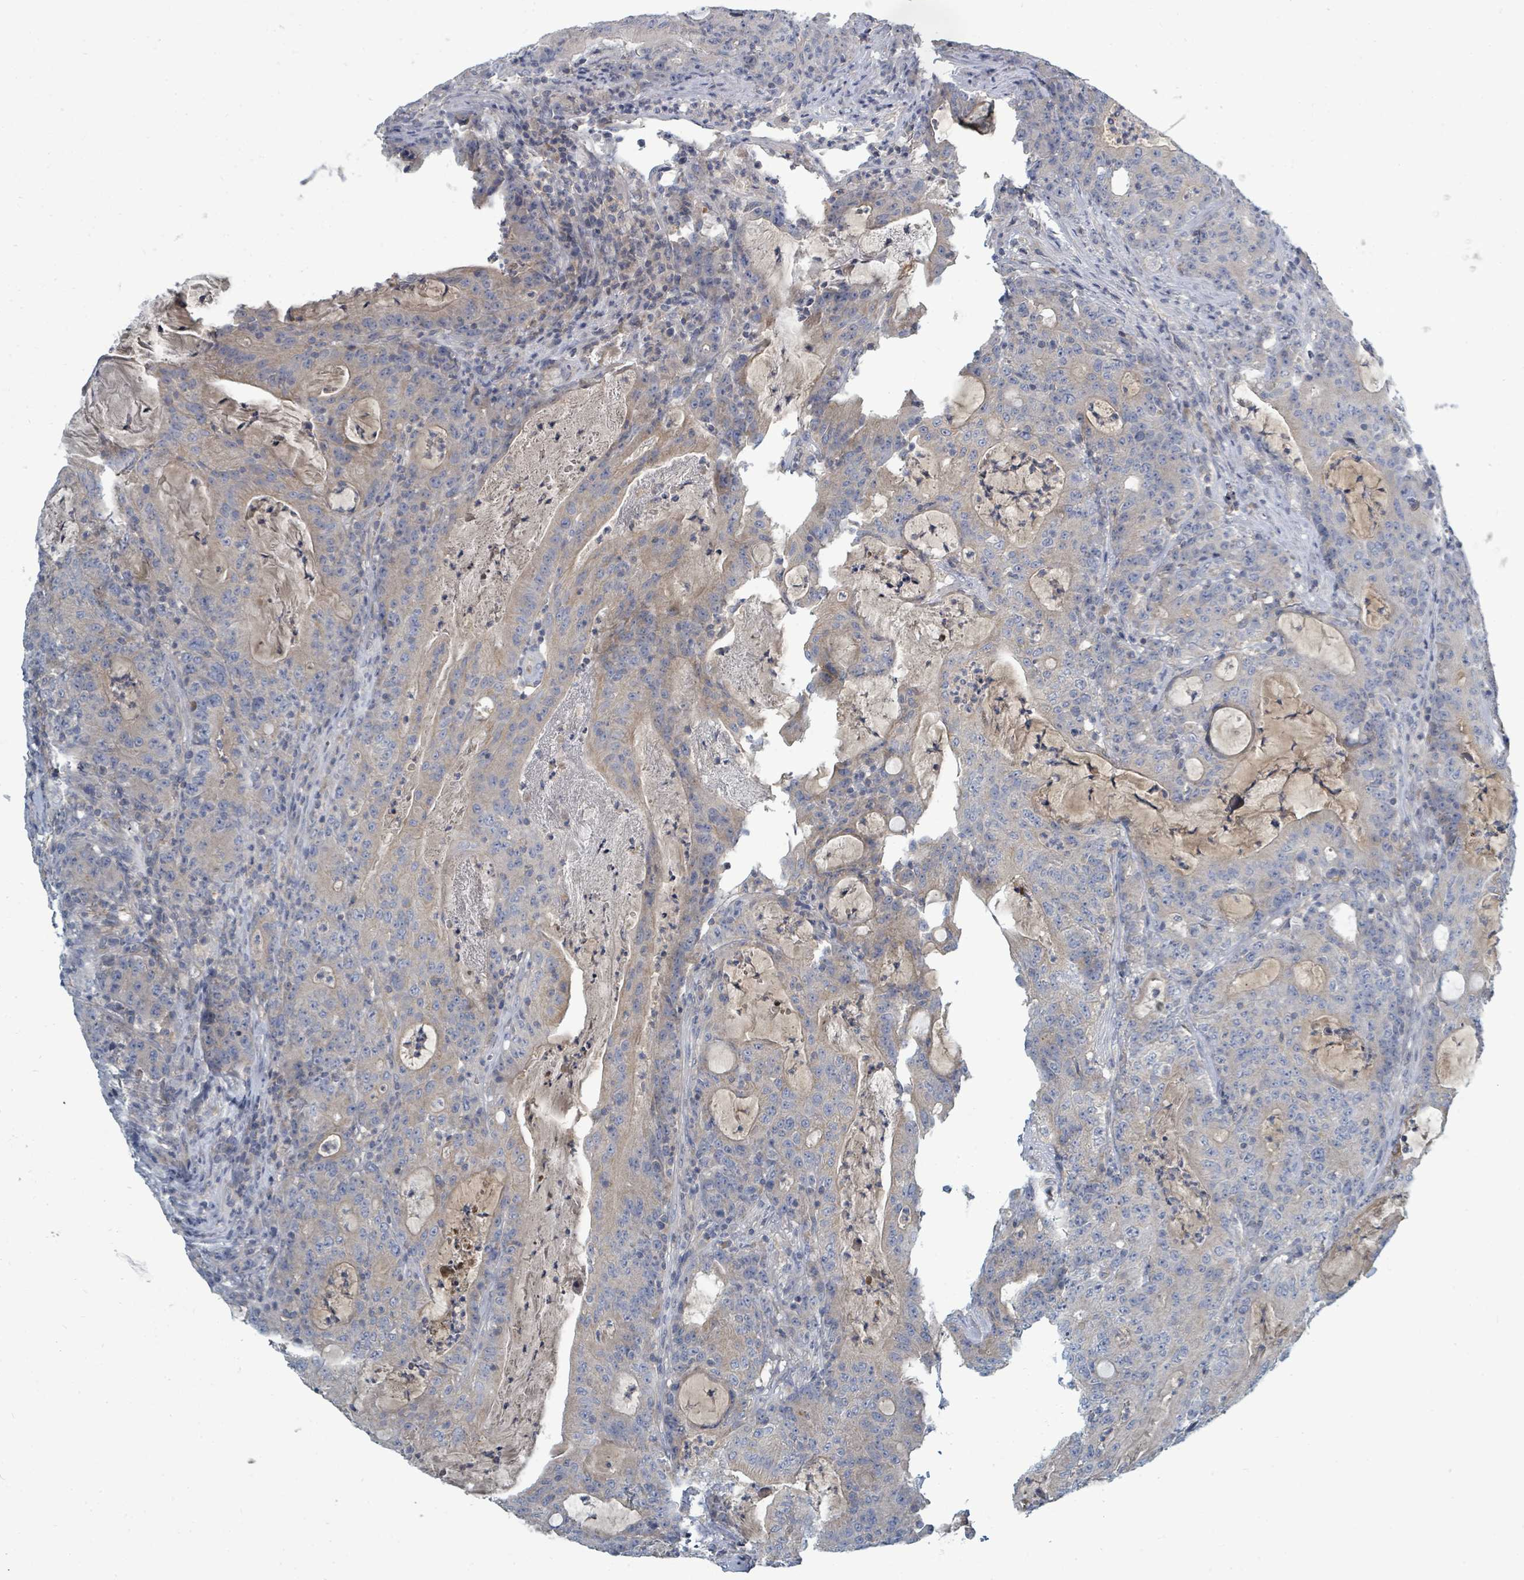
{"staining": {"intensity": "weak", "quantity": "25%-75%", "location": "cytoplasmic/membranous"}, "tissue": "colorectal cancer", "cell_type": "Tumor cells", "image_type": "cancer", "snomed": [{"axis": "morphology", "description": "Adenocarcinoma, NOS"}, {"axis": "topography", "description": "Colon"}], "caption": "A brown stain shows weak cytoplasmic/membranous staining of a protein in human colorectal cancer (adenocarcinoma) tumor cells. Immunohistochemistry (ihc) stains the protein in brown and the nuclei are stained blue.", "gene": "SLC25A23", "patient": {"sex": "male", "age": 83}}